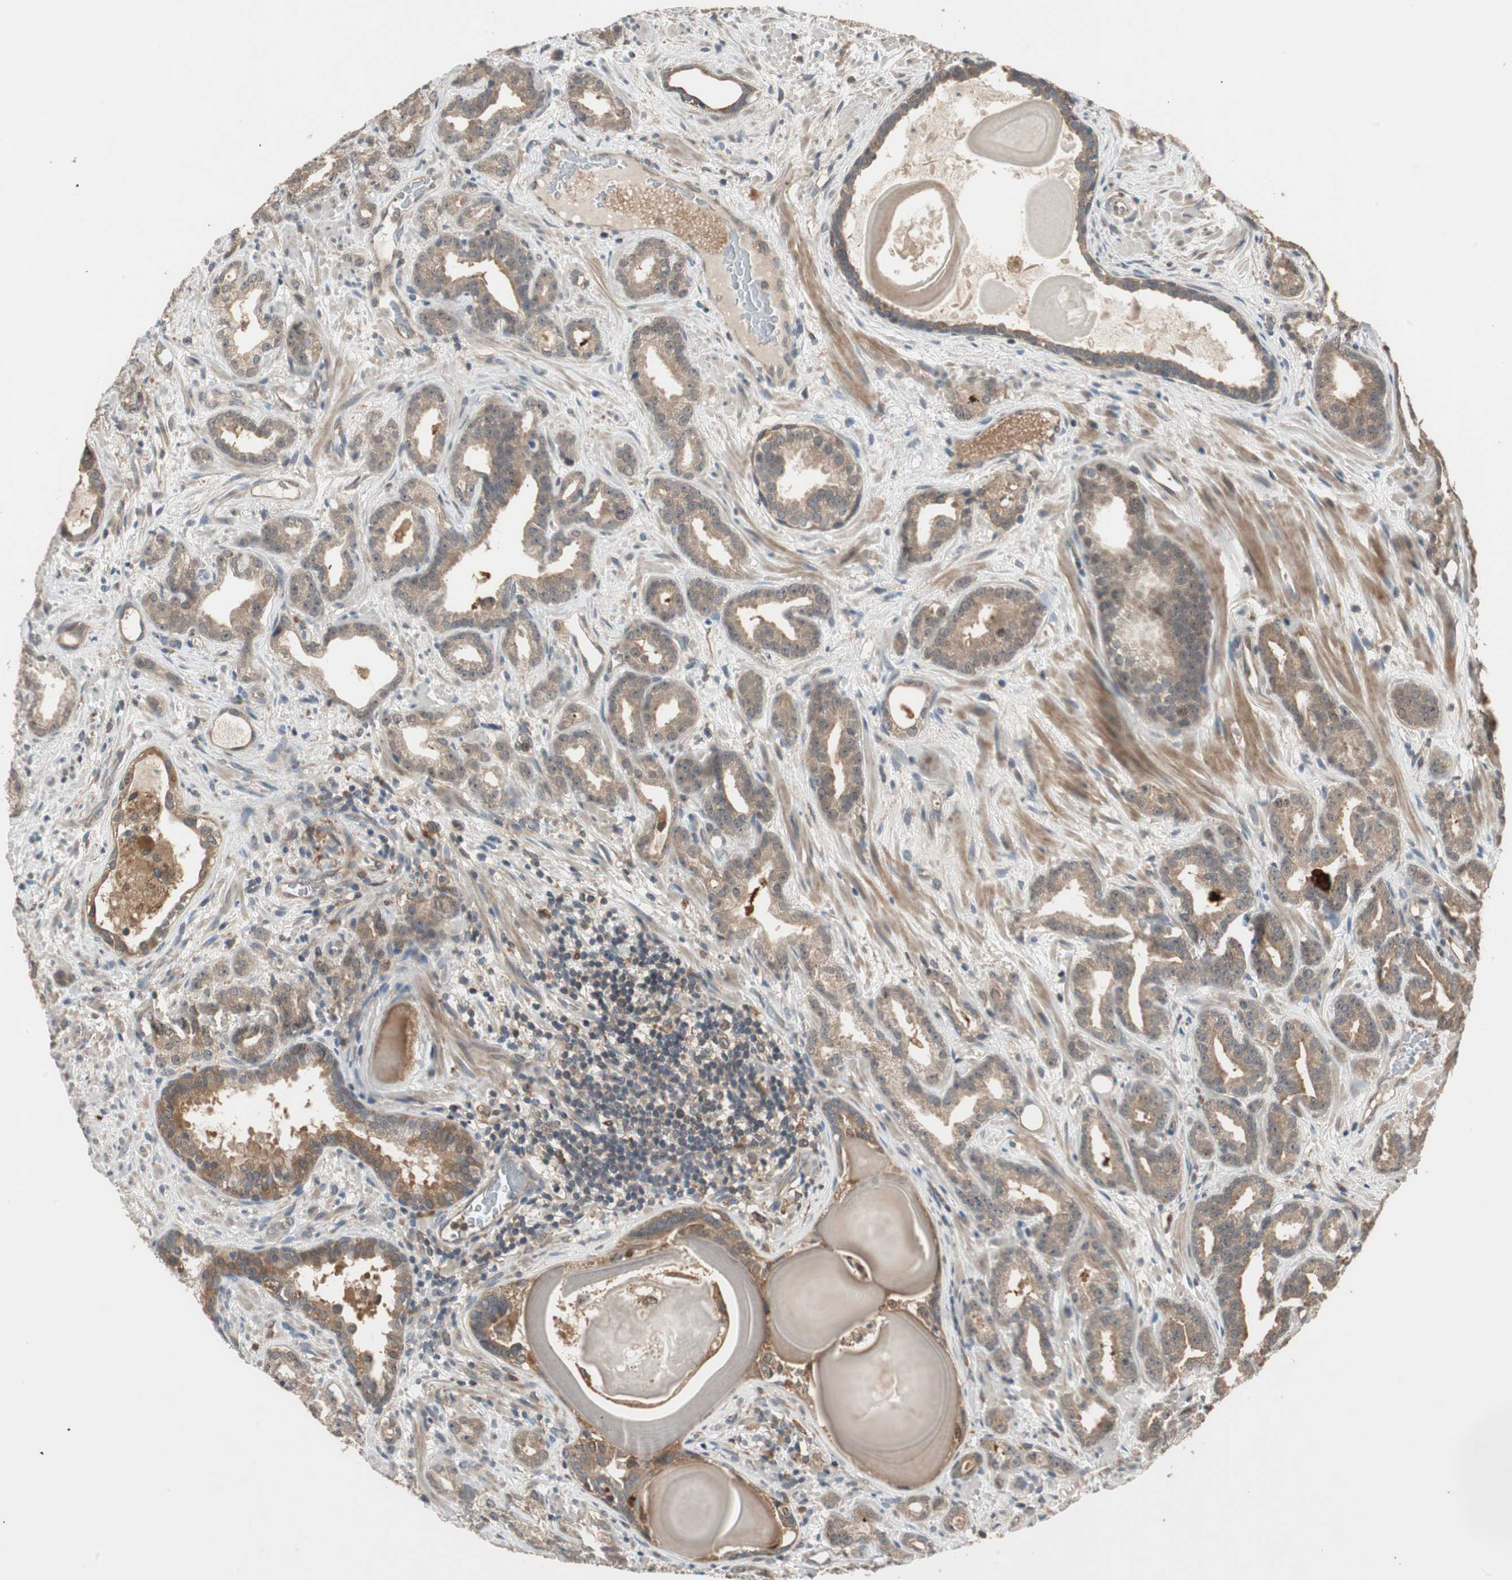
{"staining": {"intensity": "weak", "quantity": ">75%", "location": "cytoplasmic/membranous"}, "tissue": "prostate cancer", "cell_type": "Tumor cells", "image_type": "cancer", "snomed": [{"axis": "morphology", "description": "Adenocarcinoma, Low grade"}, {"axis": "topography", "description": "Prostate"}], "caption": "Prostate adenocarcinoma (low-grade) stained for a protein reveals weak cytoplasmic/membranous positivity in tumor cells. (Stains: DAB (3,3'-diaminobenzidine) in brown, nuclei in blue, Microscopy: brightfield microscopy at high magnification).", "gene": "ATP6AP2", "patient": {"sex": "male", "age": 63}}